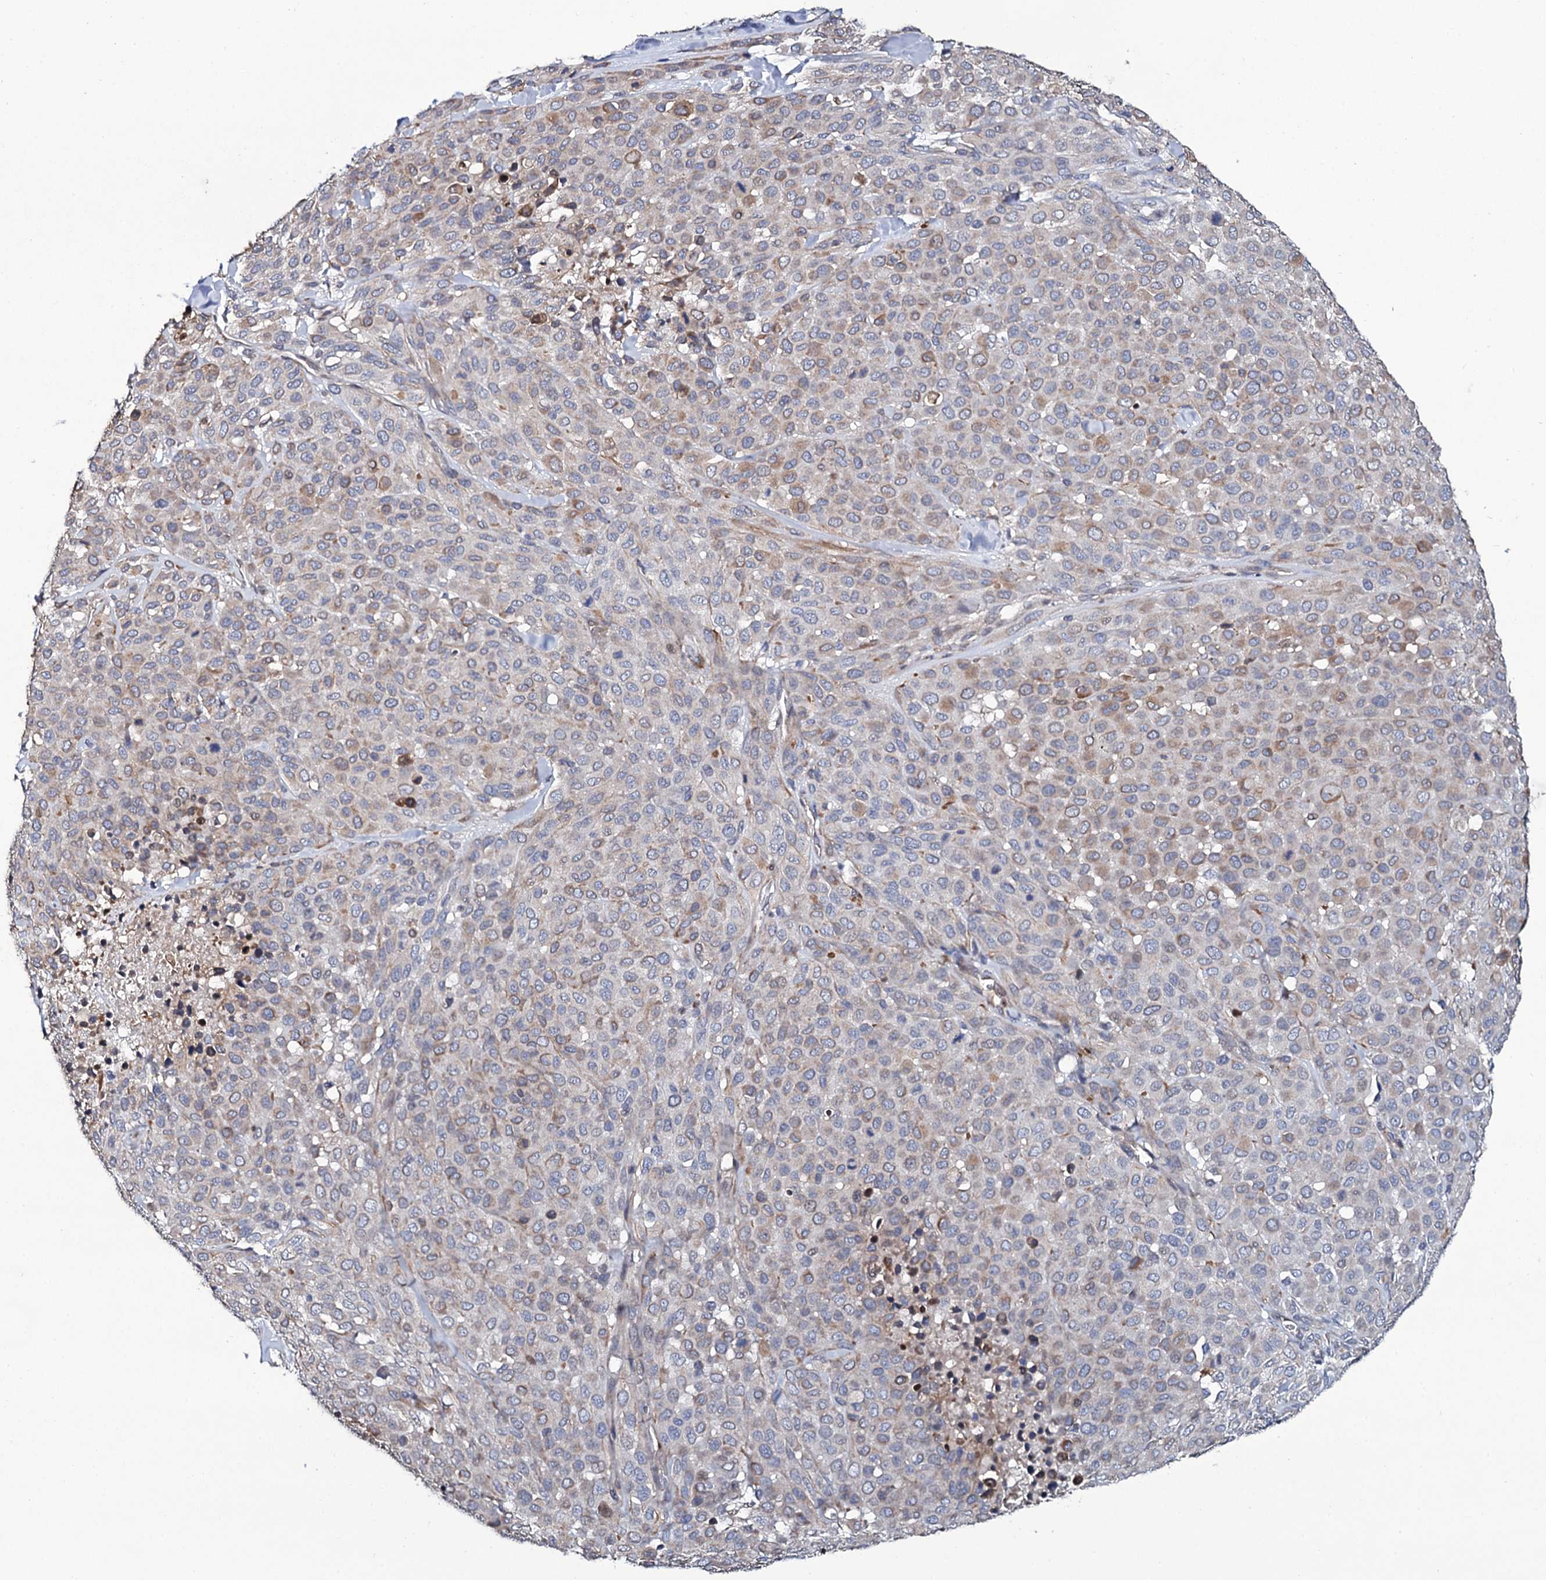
{"staining": {"intensity": "weak", "quantity": "25%-75%", "location": "cytoplasmic/membranous"}, "tissue": "melanoma", "cell_type": "Tumor cells", "image_type": "cancer", "snomed": [{"axis": "morphology", "description": "Malignant melanoma, Metastatic site"}, {"axis": "topography", "description": "Skin"}], "caption": "Melanoma stained with DAB IHC reveals low levels of weak cytoplasmic/membranous staining in about 25%-75% of tumor cells.", "gene": "TTC23", "patient": {"sex": "female", "age": 81}}